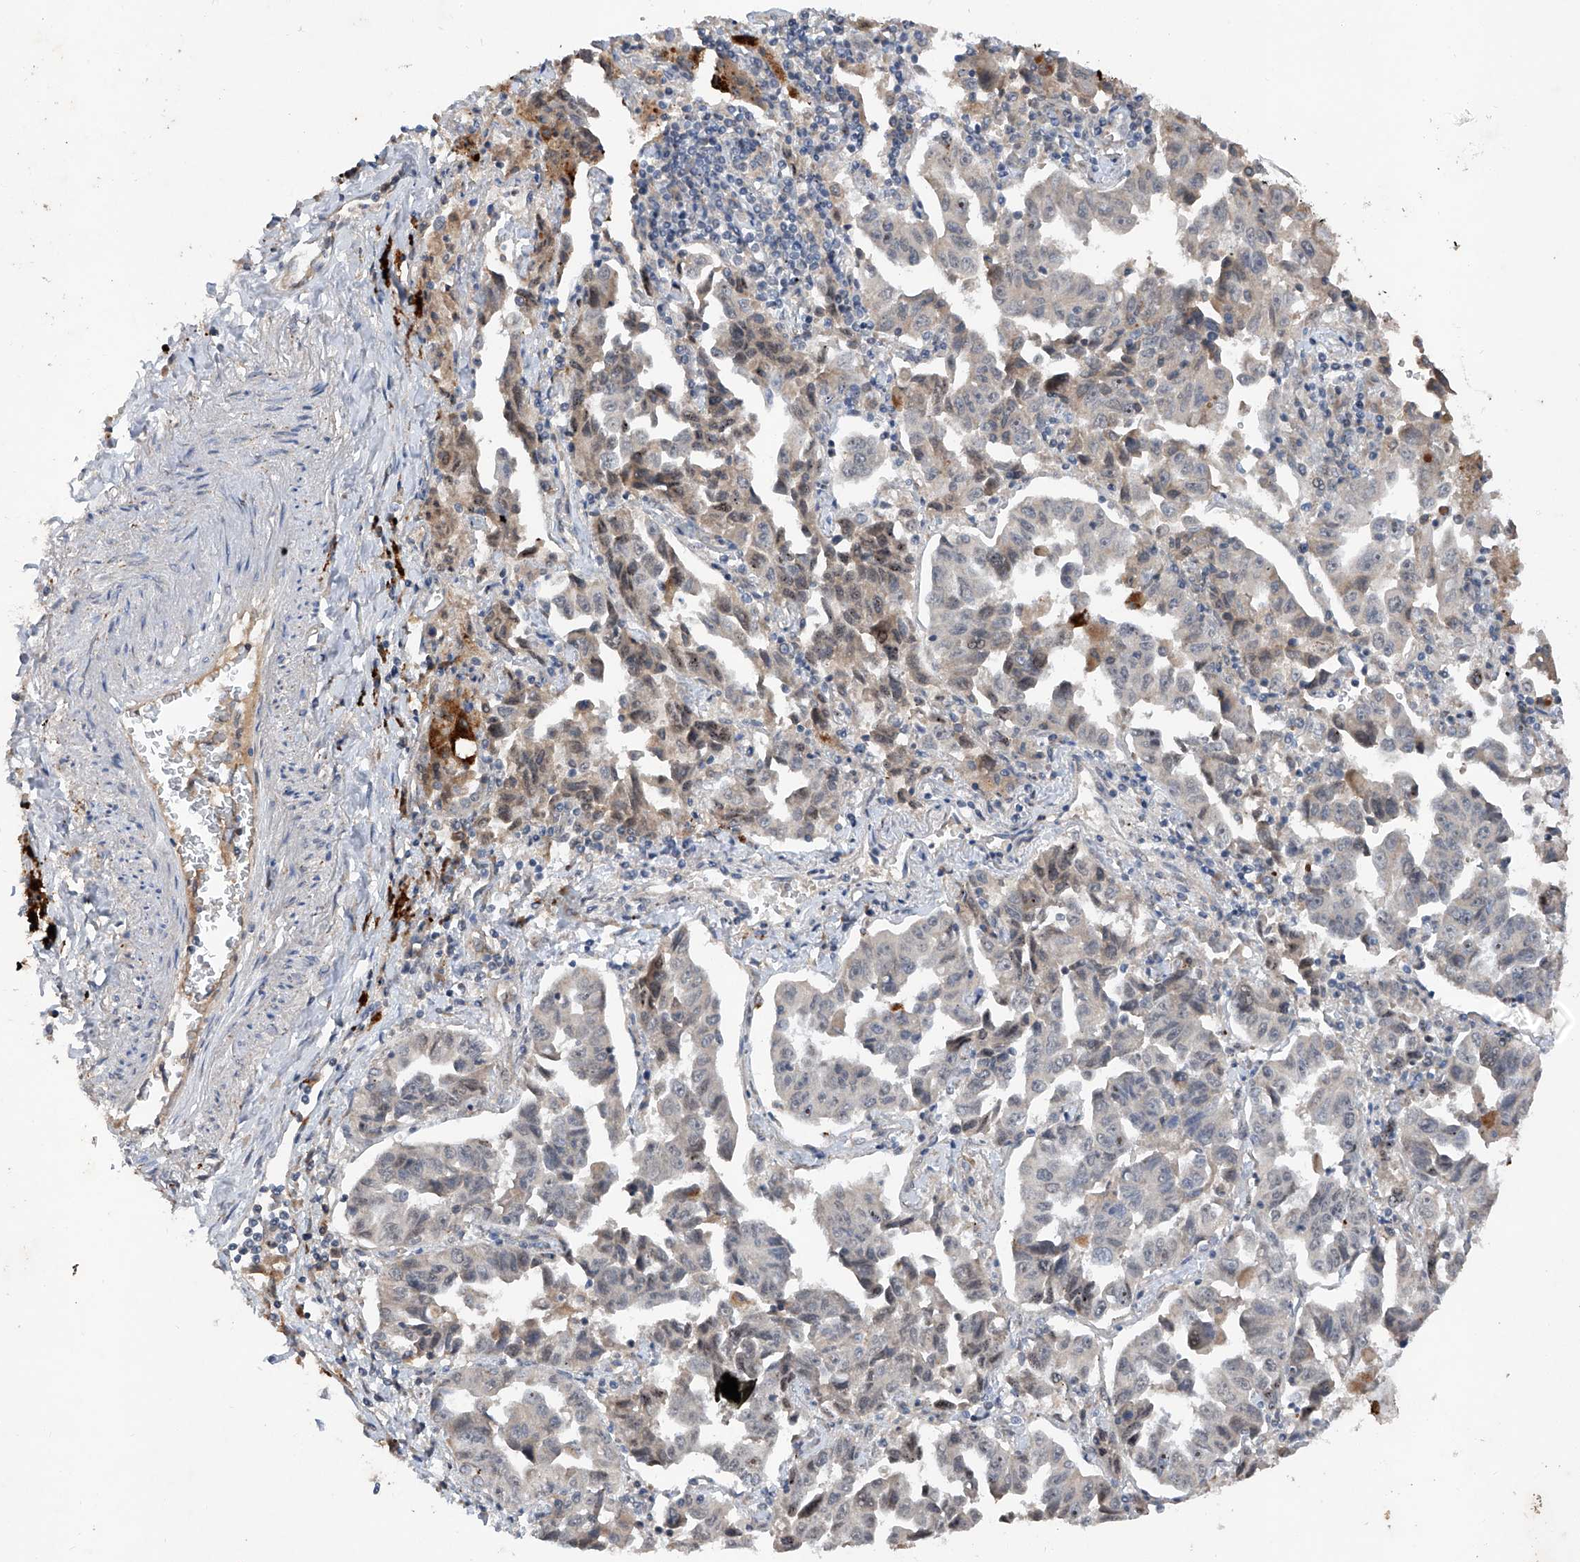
{"staining": {"intensity": "negative", "quantity": "none", "location": "none"}, "tissue": "lung cancer", "cell_type": "Tumor cells", "image_type": "cancer", "snomed": [{"axis": "morphology", "description": "Adenocarcinoma, NOS"}, {"axis": "topography", "description": "Lung"}], "caption": "There is no significant staining in tumor cells of adenocarcinoma (lung).", "gene": "FAM135A", "patient": {"sex": "female", "age": 51}}